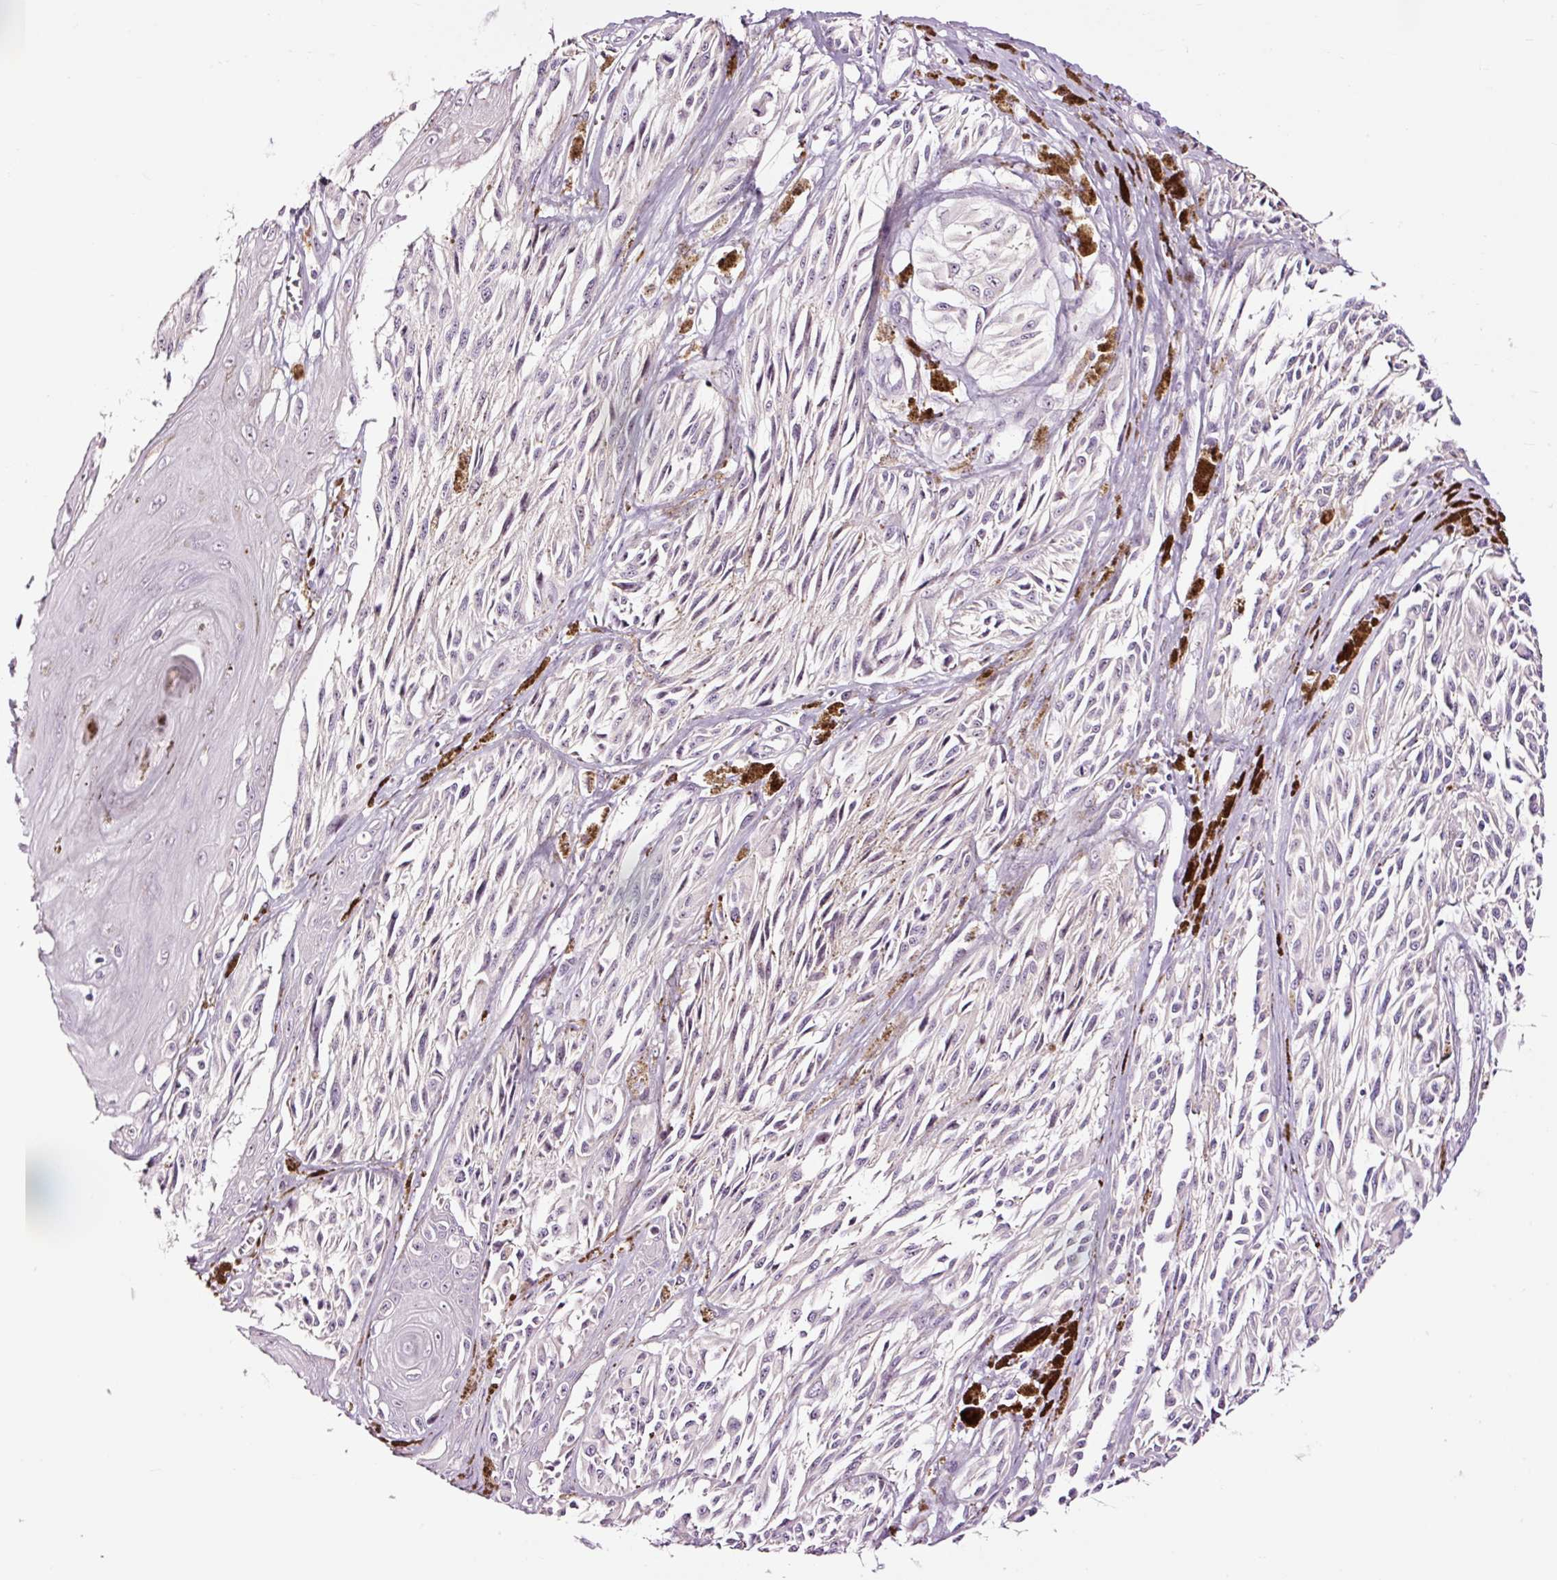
{"staining": {"intensity": "negative", "quantity": "none", "location": "none"}, "tissue": "melanoma", "cell_type": "Tumor cells", "image_type": "cancer", "snomed": [{"axis": "morphology", "description": "Malignant melanoma, NOS"}, {"axis": "topography", "description": "Skin"}], "caption": "Immunohistochemistry image of human melanoma stained for a protein (brown), which reveals no positivity in tumor cells.", "gene": "UTP14A", "patient": {"sex": "male", "age": 94}}